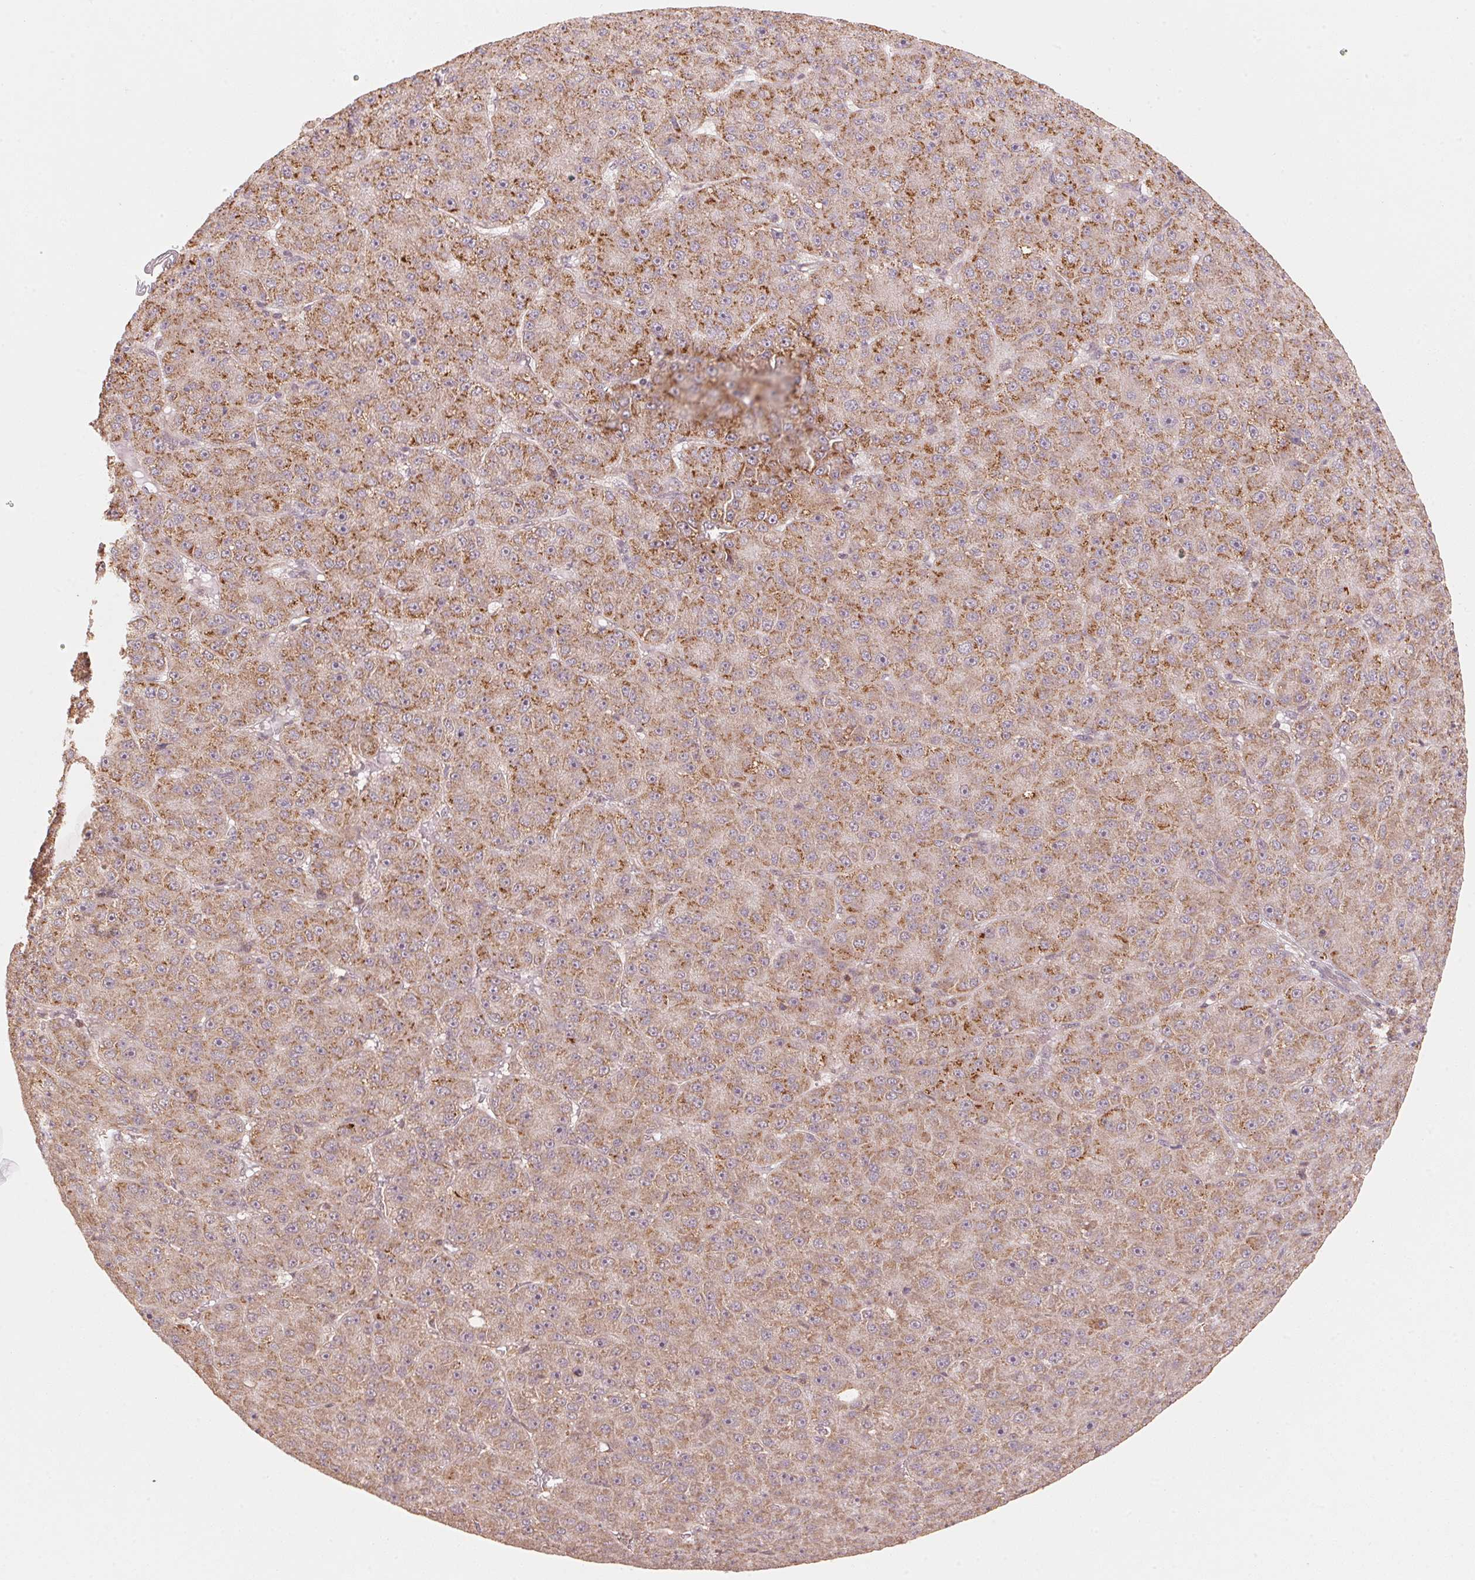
{"staining": {"intensity": "moderate", "quantity": ">75%", "location": "cytoplasmic/membranous"}, "tissue": "liver cancer", "cell_type": "Tumor cells", "image_type": "cancer", "snomed": [{"axis": "morphology", "description": "Carcinoma, Hepatocellular, NOS"}, {"axis": "topography", "description": "Liver"}], "caption": "This histopathology image reveals IHC staining of liver cancer (hepatocellular carcinoma), with medium moderate cytoplasmic/membranous positivity in approximately >75% of tumor cells.", "gene": "C2orf73", "patient": {"sex": "male", "age": 67}}